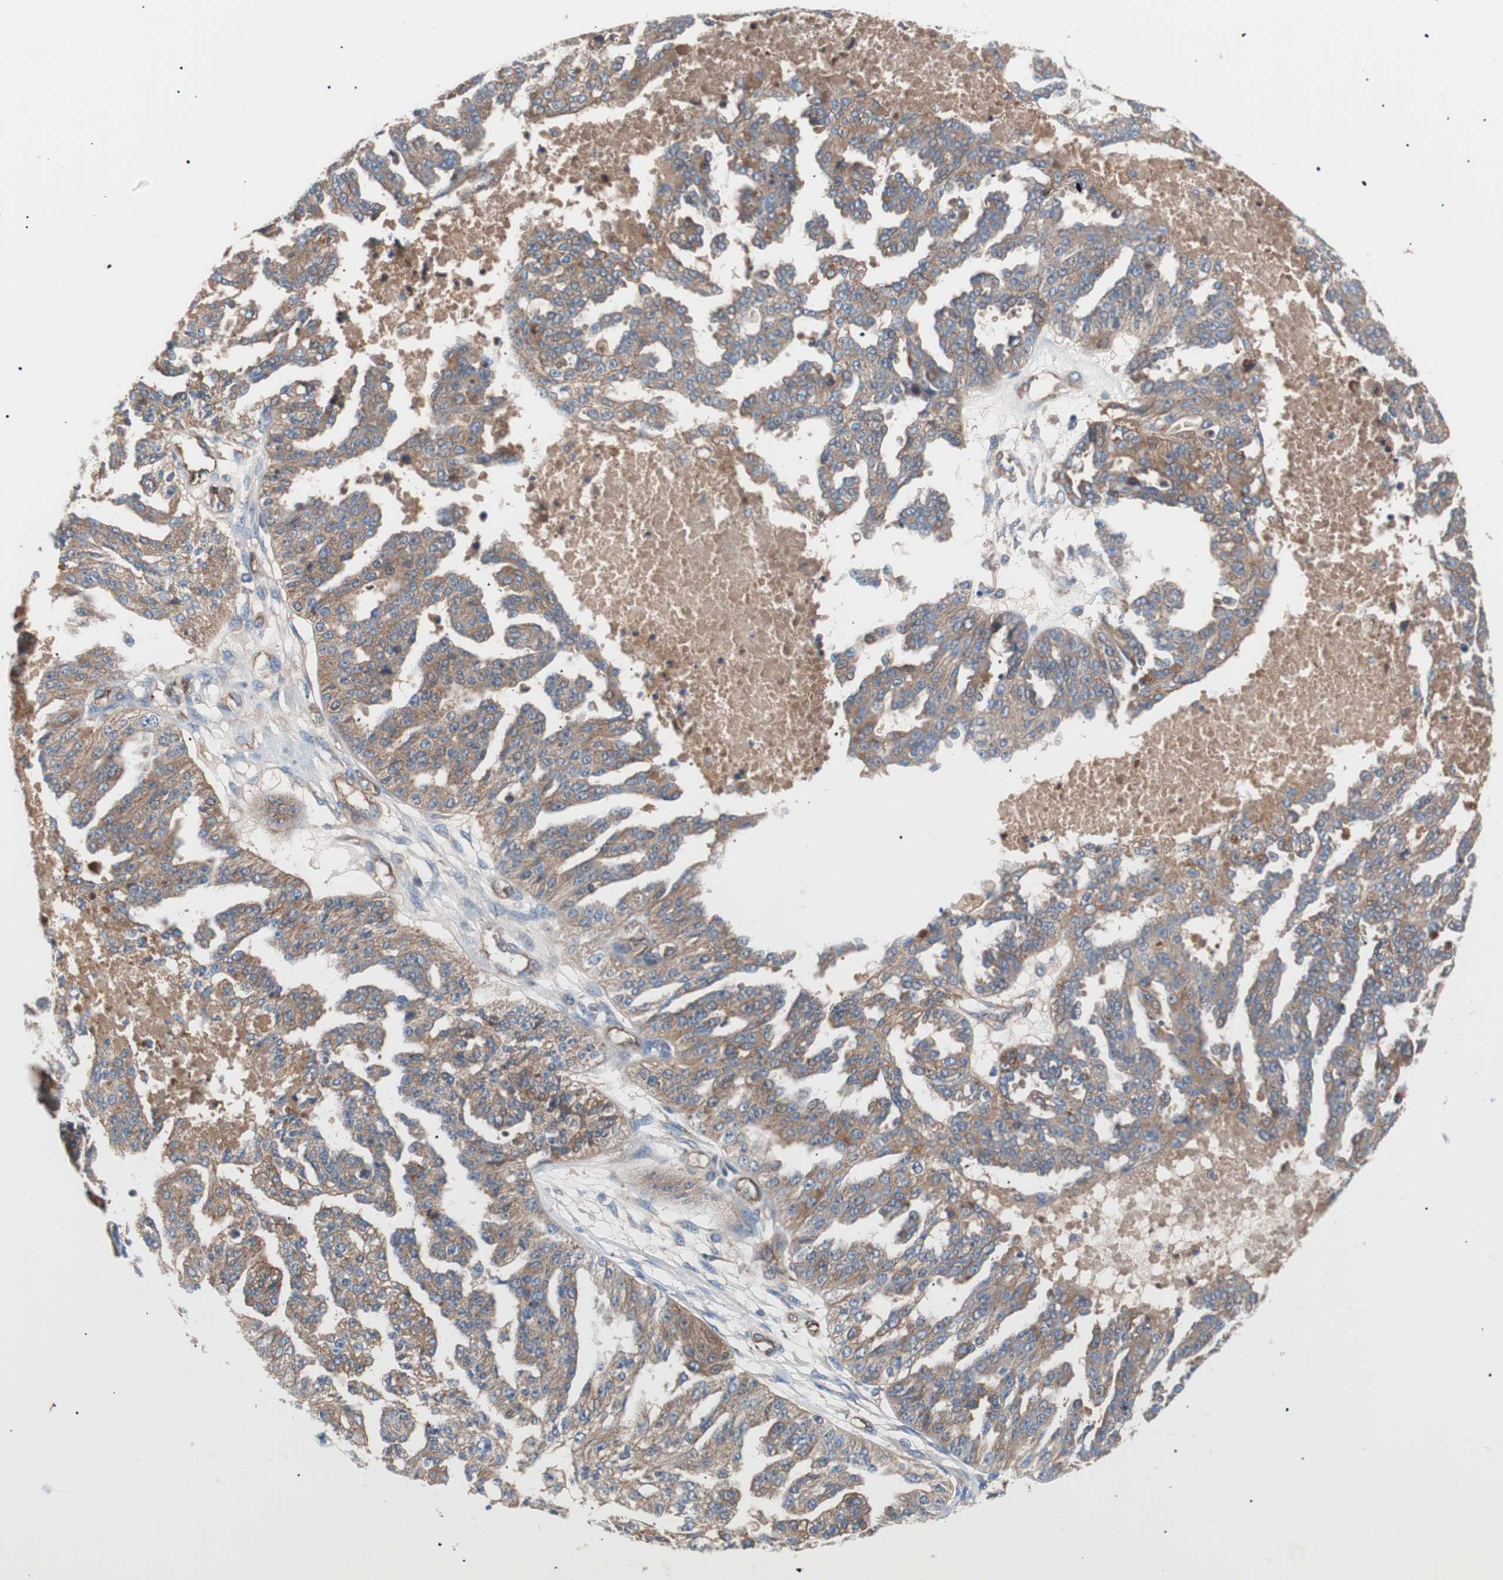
{"staining": {"intensity": "moderate", "quantity": ">75%", "location": "cytoplasmic/membranous"}, "tissue": "ovarian cancer", "cell_type": "Tumor cells", "image_type": "cancer", "snomed": [{"axis": "morphology", "description": "Cystadenocarcinoma, serous, NOS"}, {"axis": "topography", "description": "Ovary"}], "caption": "Tumor cells display moderate cytoplasmic/membranous staining in about >75% of cells in ovarian cancer (serous cystadenocarcinoma).", "gene": "SPINT1", "patient": {"sex": "female", "age": 58}}